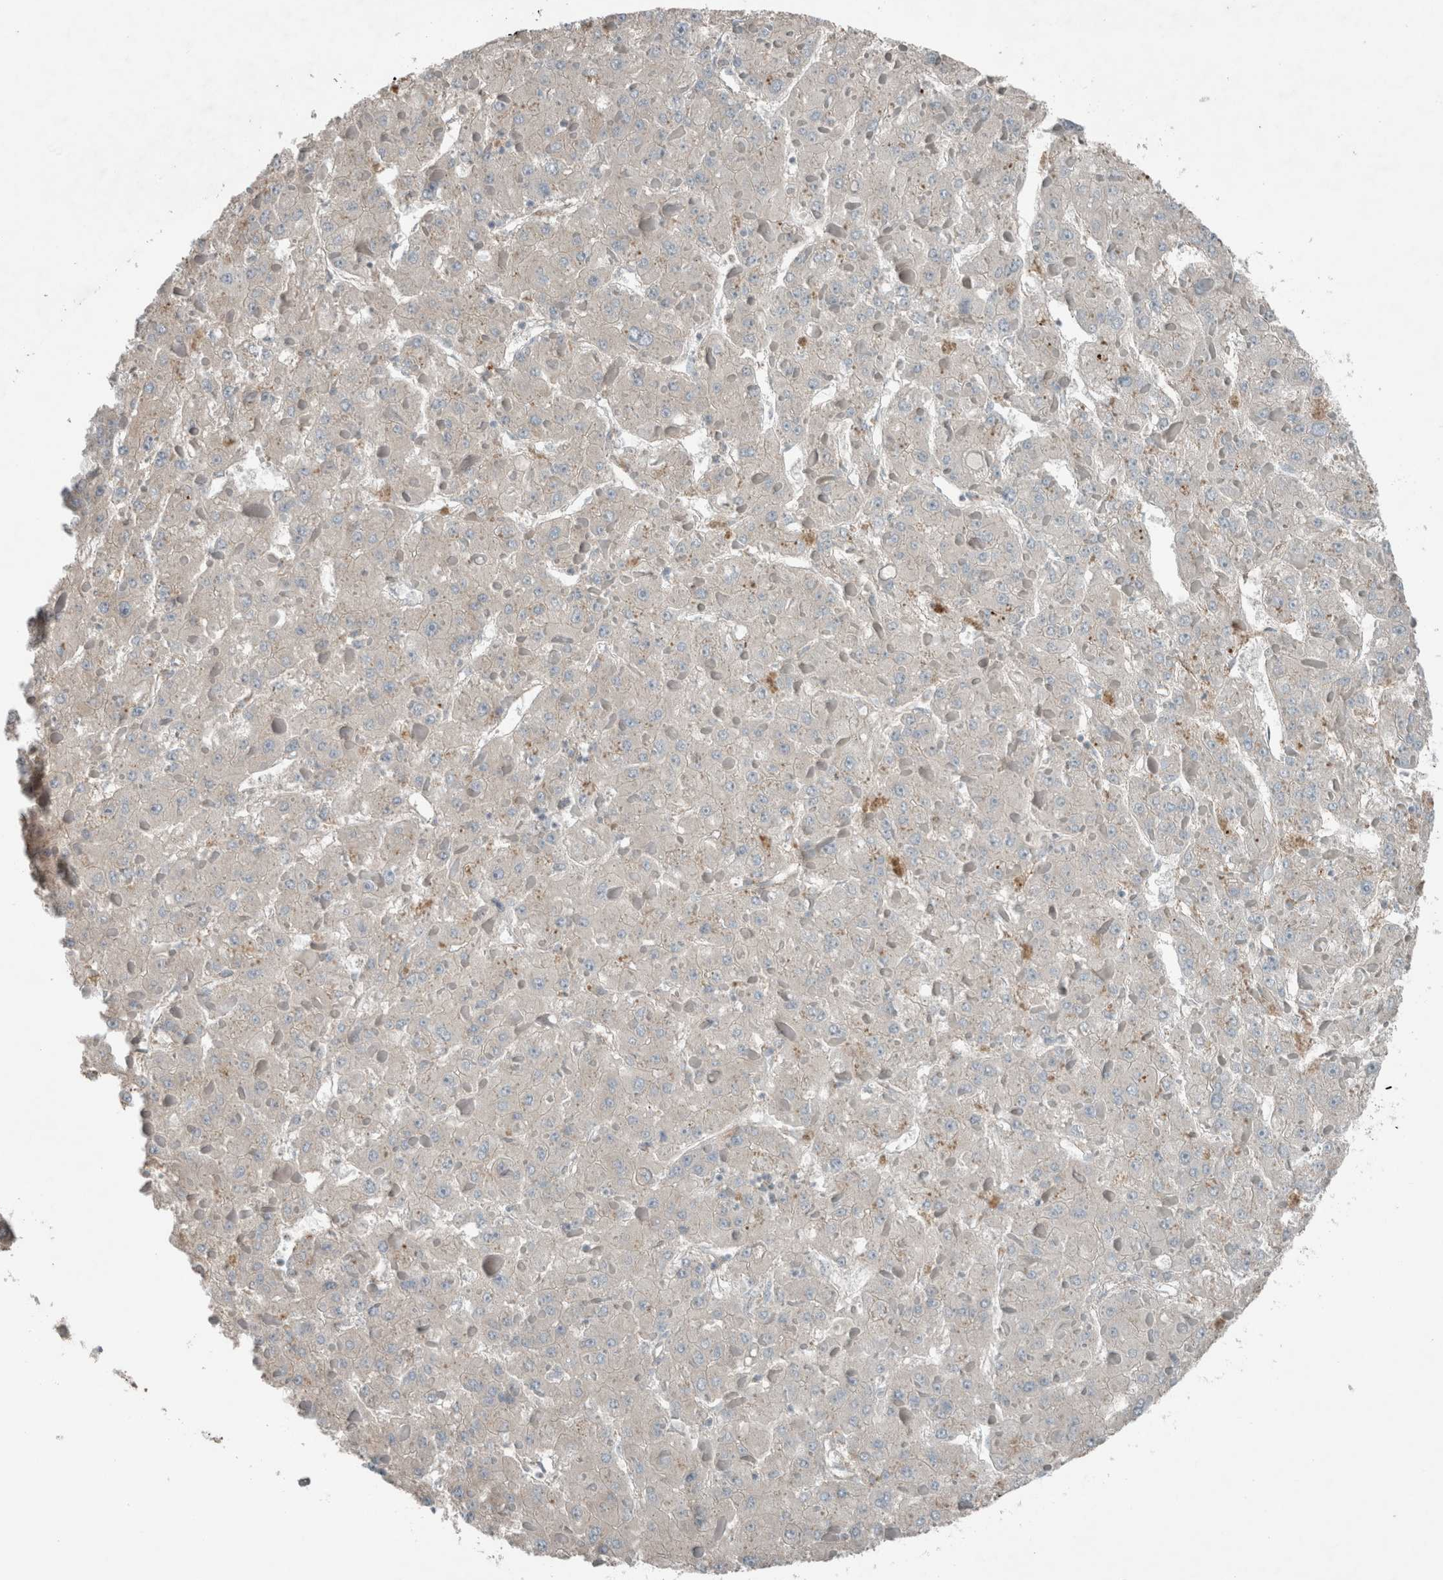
{"staining": {"intensity": "negative", "quantity": "none", "location": "none"}, "tissue": "liver cancer", "cell_type": "Tumor cells", "image_type": "cancer", "snomed": [{"axis": "morphology", "description": "Carcinoma, Hepatocellular, NOS"}, {"axis": "topography", "description": "Liver"}], "caption": "There is no significant positivity in tumor cells of liver cancer (hepatocellular carcinoma).", "gene": "JADE2", "patient": {"sex": "female", "age": 73}}